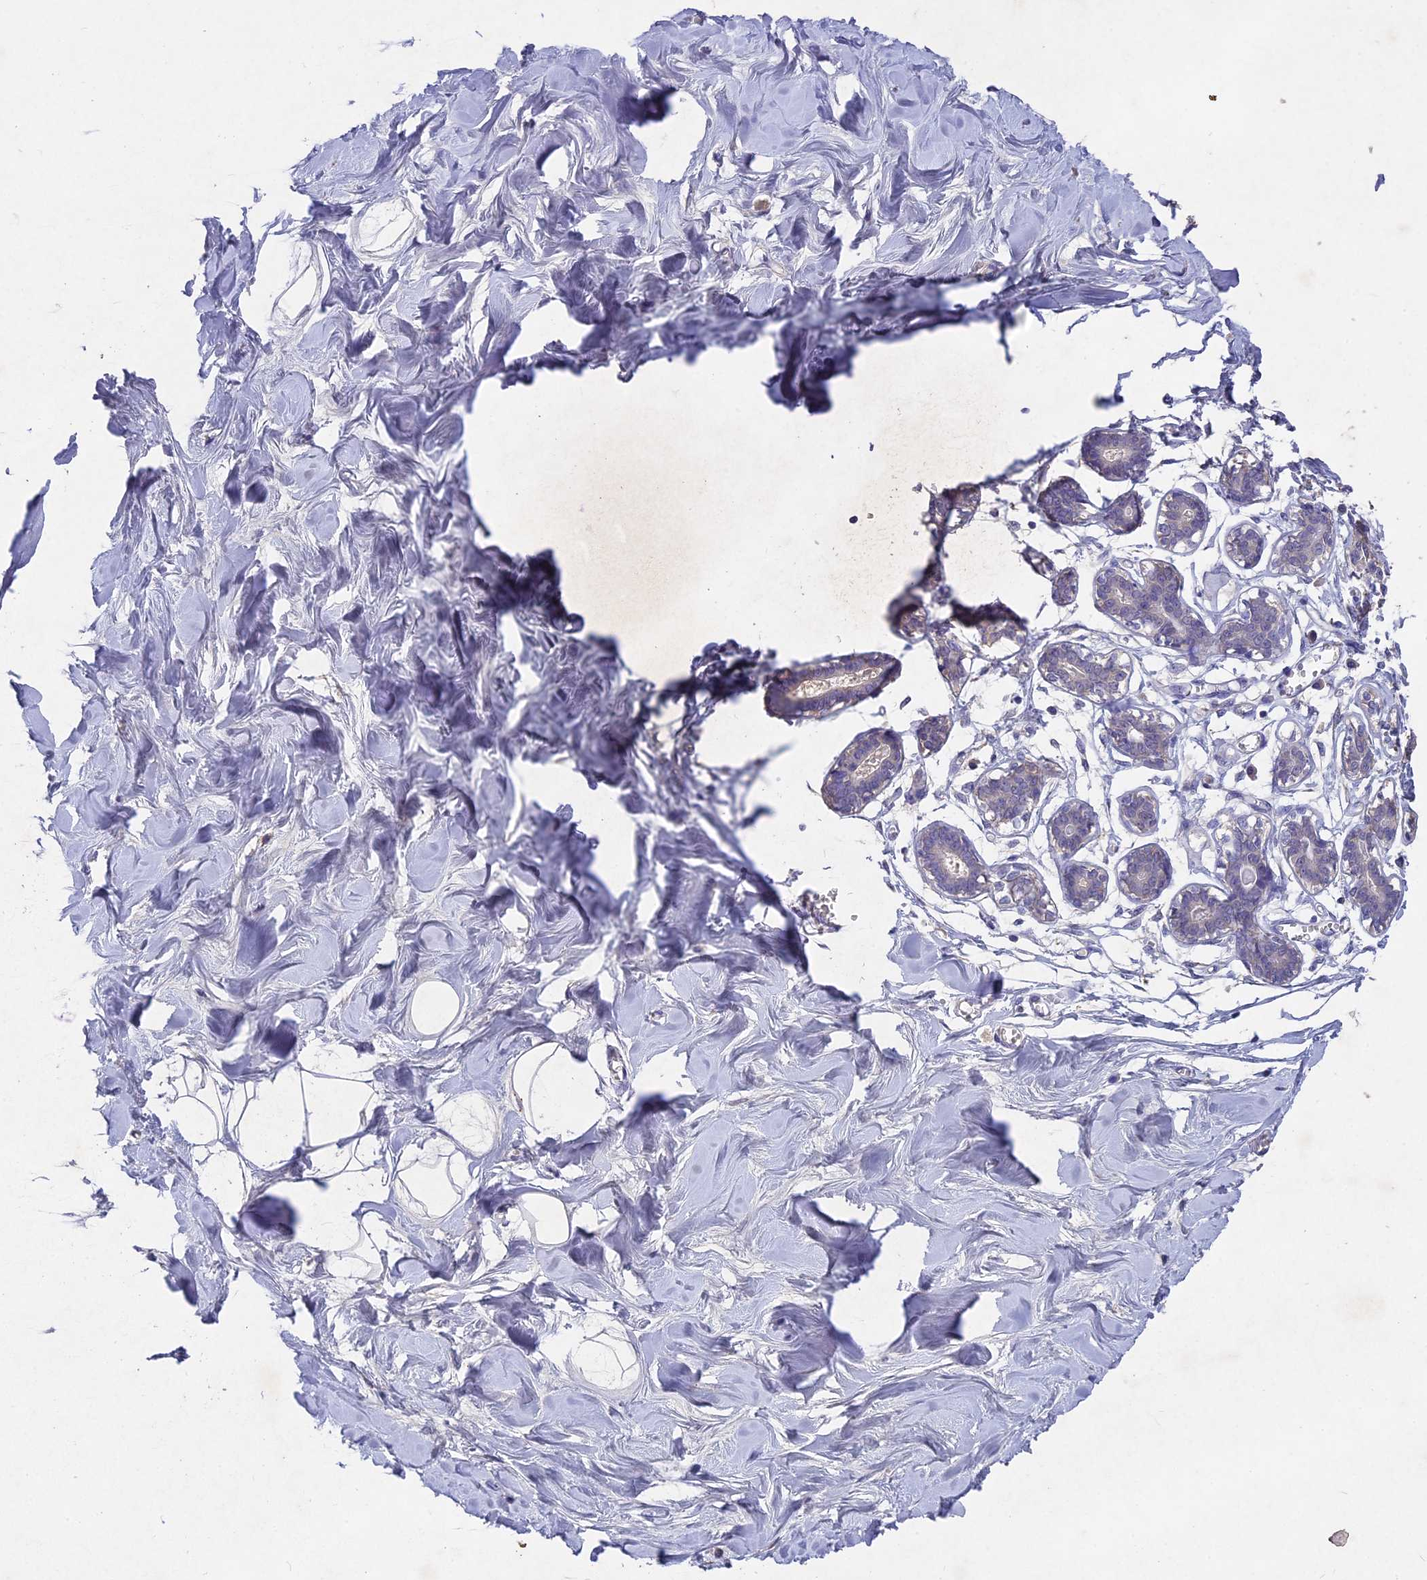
{"staining": {"intensity": "negative", "quantity": "none", "location": "none"}, "tissue": "breast", "cell_type": "Adipocytes", "image_type": "normal", "snomed": [{"axis": "morphology", "description": "Normal tissue, NOS"}, {"axis": "topography", "description": "Breast"}], "caption": "An IHC photomicrograph of unremarkable breast is shown. There is no staining in adipocytes of breast. (DAB immunohistochemistry (IHC), high magnification).", "gene": "SLC26A4", "patient": {"sex": "female", "age": 27}}